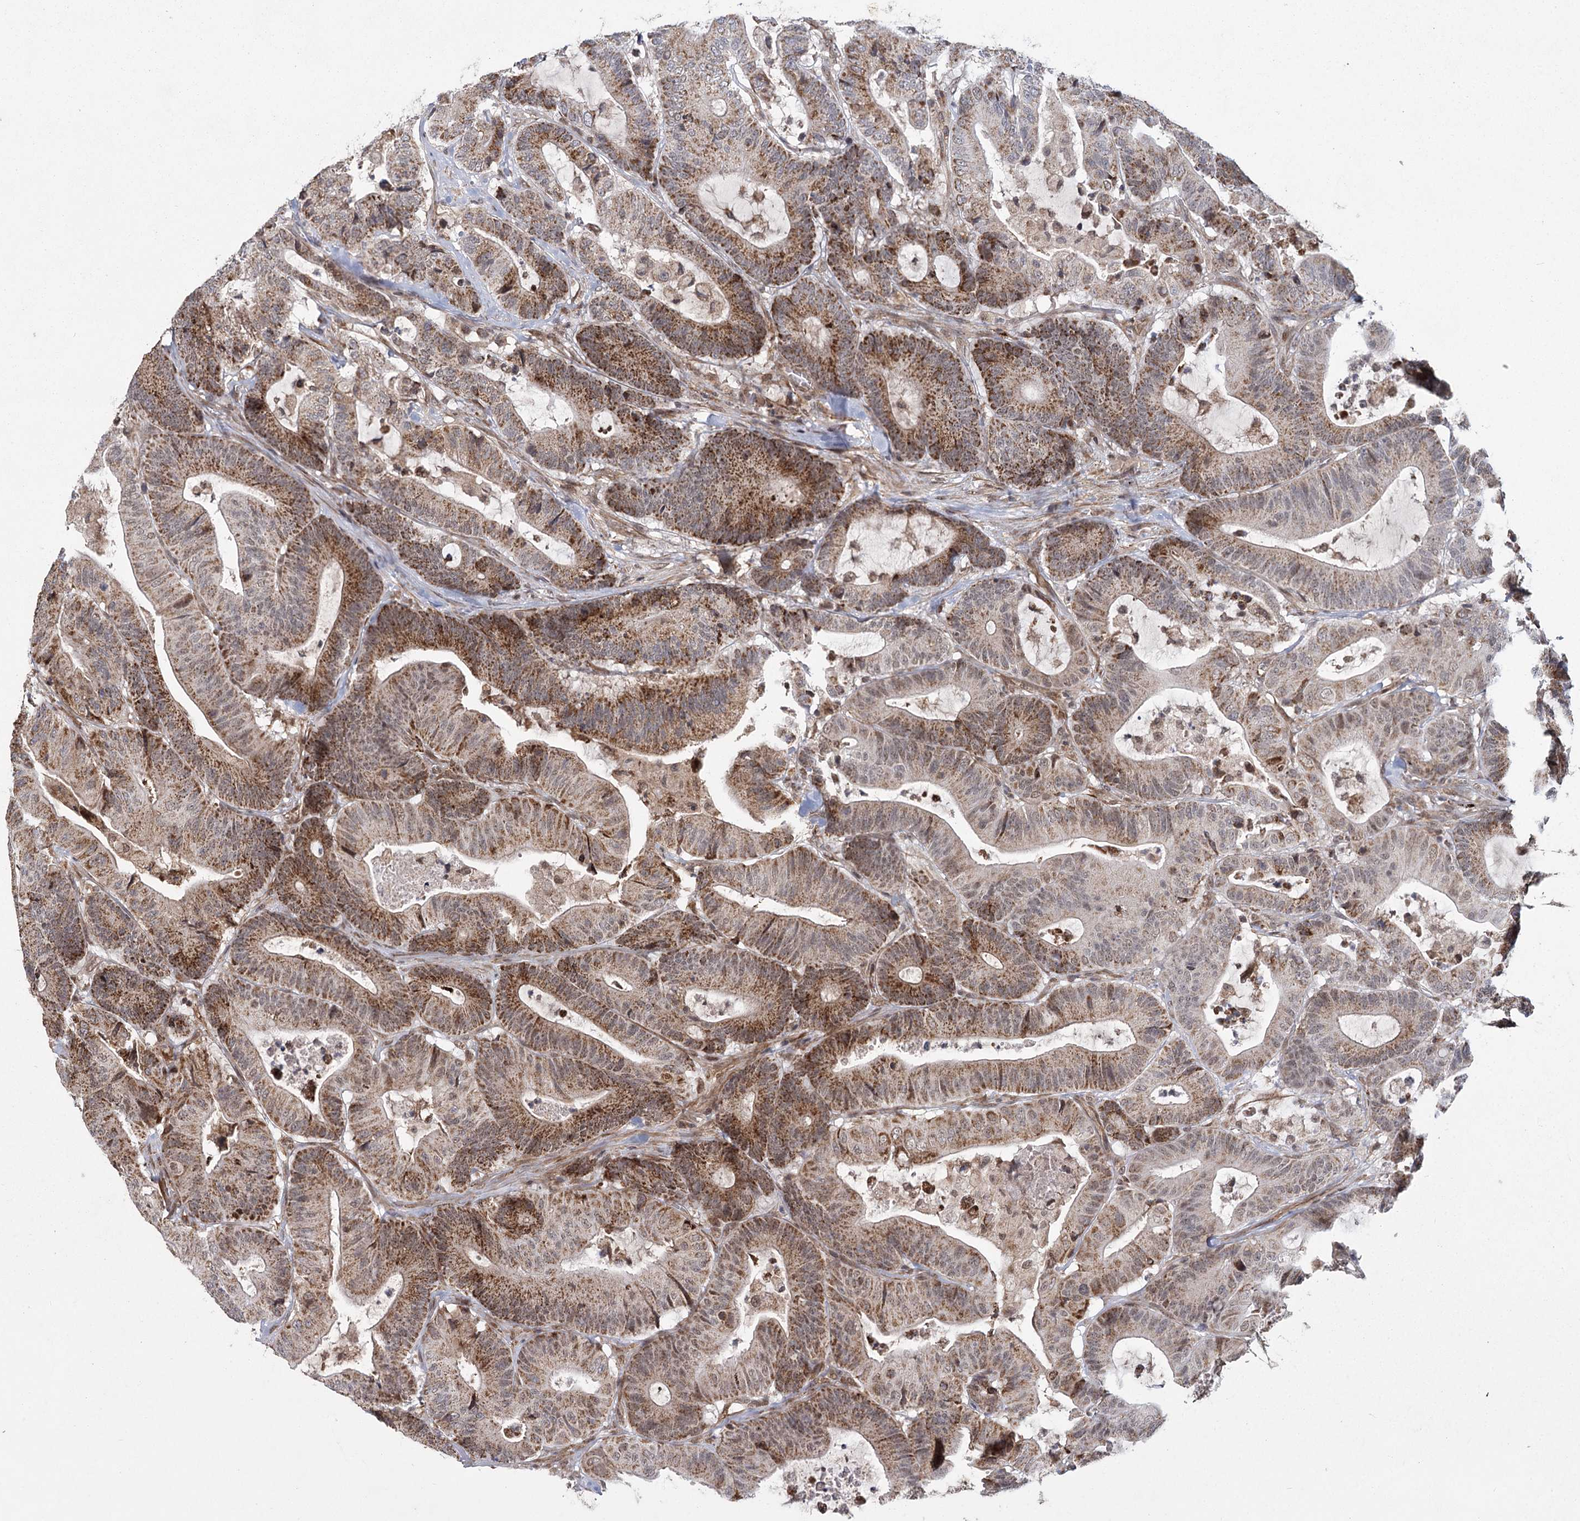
{"staining": {"intensity": "moderate", "quantity": ">75%", "location": "cytoplasmic/membranous"}, "tissue": "colorectal cancer", "cell_type": "Tumor cells", "image_type": "cancer", "snomed": [{"axis": "morphology", "description": "Adenocarcinoma, NOS"}, {"axis": "topography", "description": "Colon"}], "caption": "A micrograph showing moderate cytoplasmic/membranous expression in about >75% of tumor cells in colorectal cancer, as visualized by brown immunohistochemical staining.", "gene": "ZCCHC24", "patient": {"sex": "female", "age": 84}}